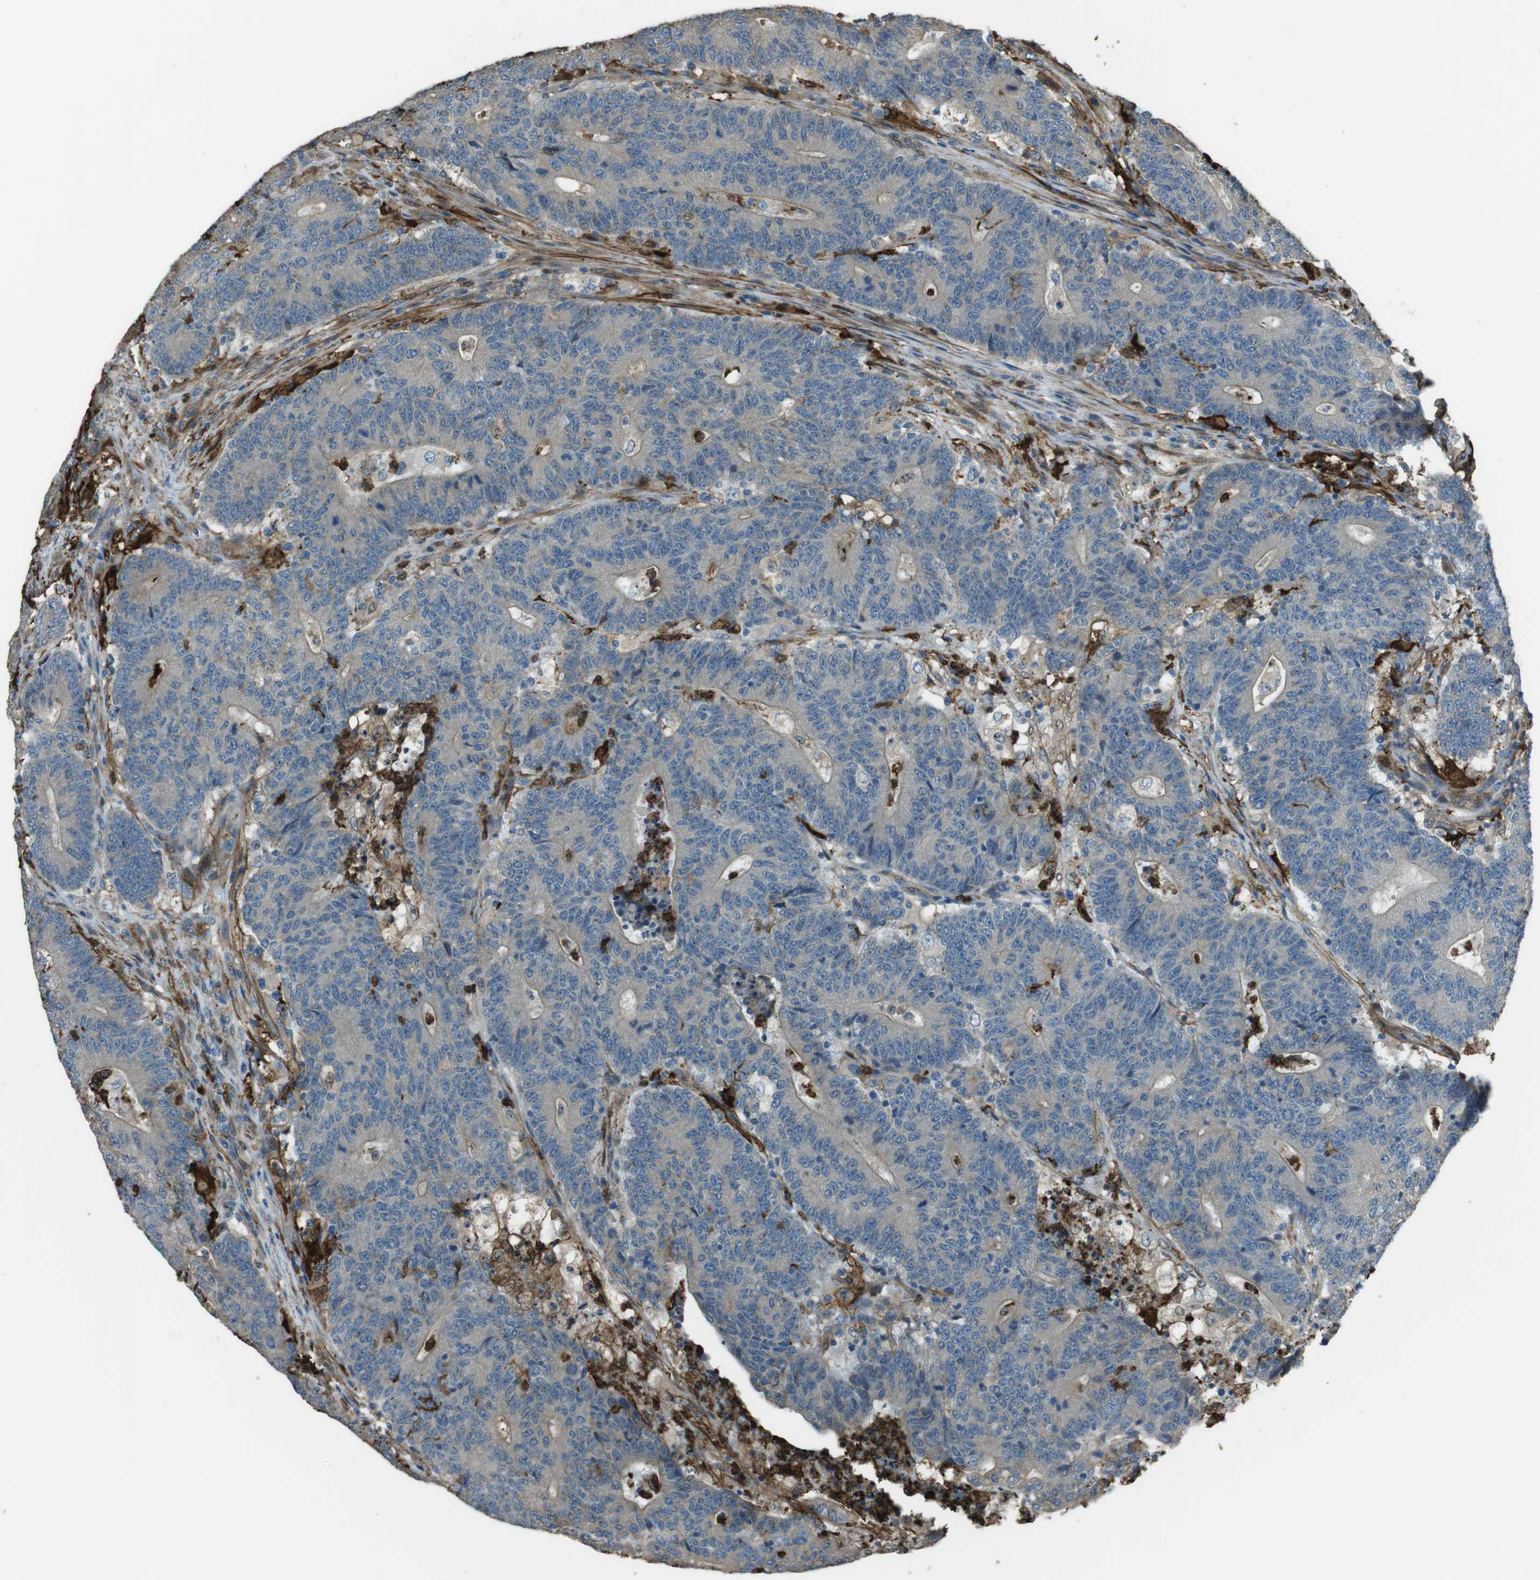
{"staining": {"intensity": "negative", "quantity": "none", "location": "none"}, "tissue": "colorectal cancer", "cell_type": "Tumor cells", "image_type": "cancer", "snomed": [{"axis": "morphology", "description": "Normal tissue, NOS"}, {"axis": "morphology", "description": "Adenocarcinoma, NOS"}, {"axis": "topography", "description": "Colon"}], "caption": "This is an IHC image of human colorectal cancer (adenocarcinoma). There is no positivity in tumor cells.", "gene": "SFT2D1", "patient": {"sex": "female", "age": 75}}